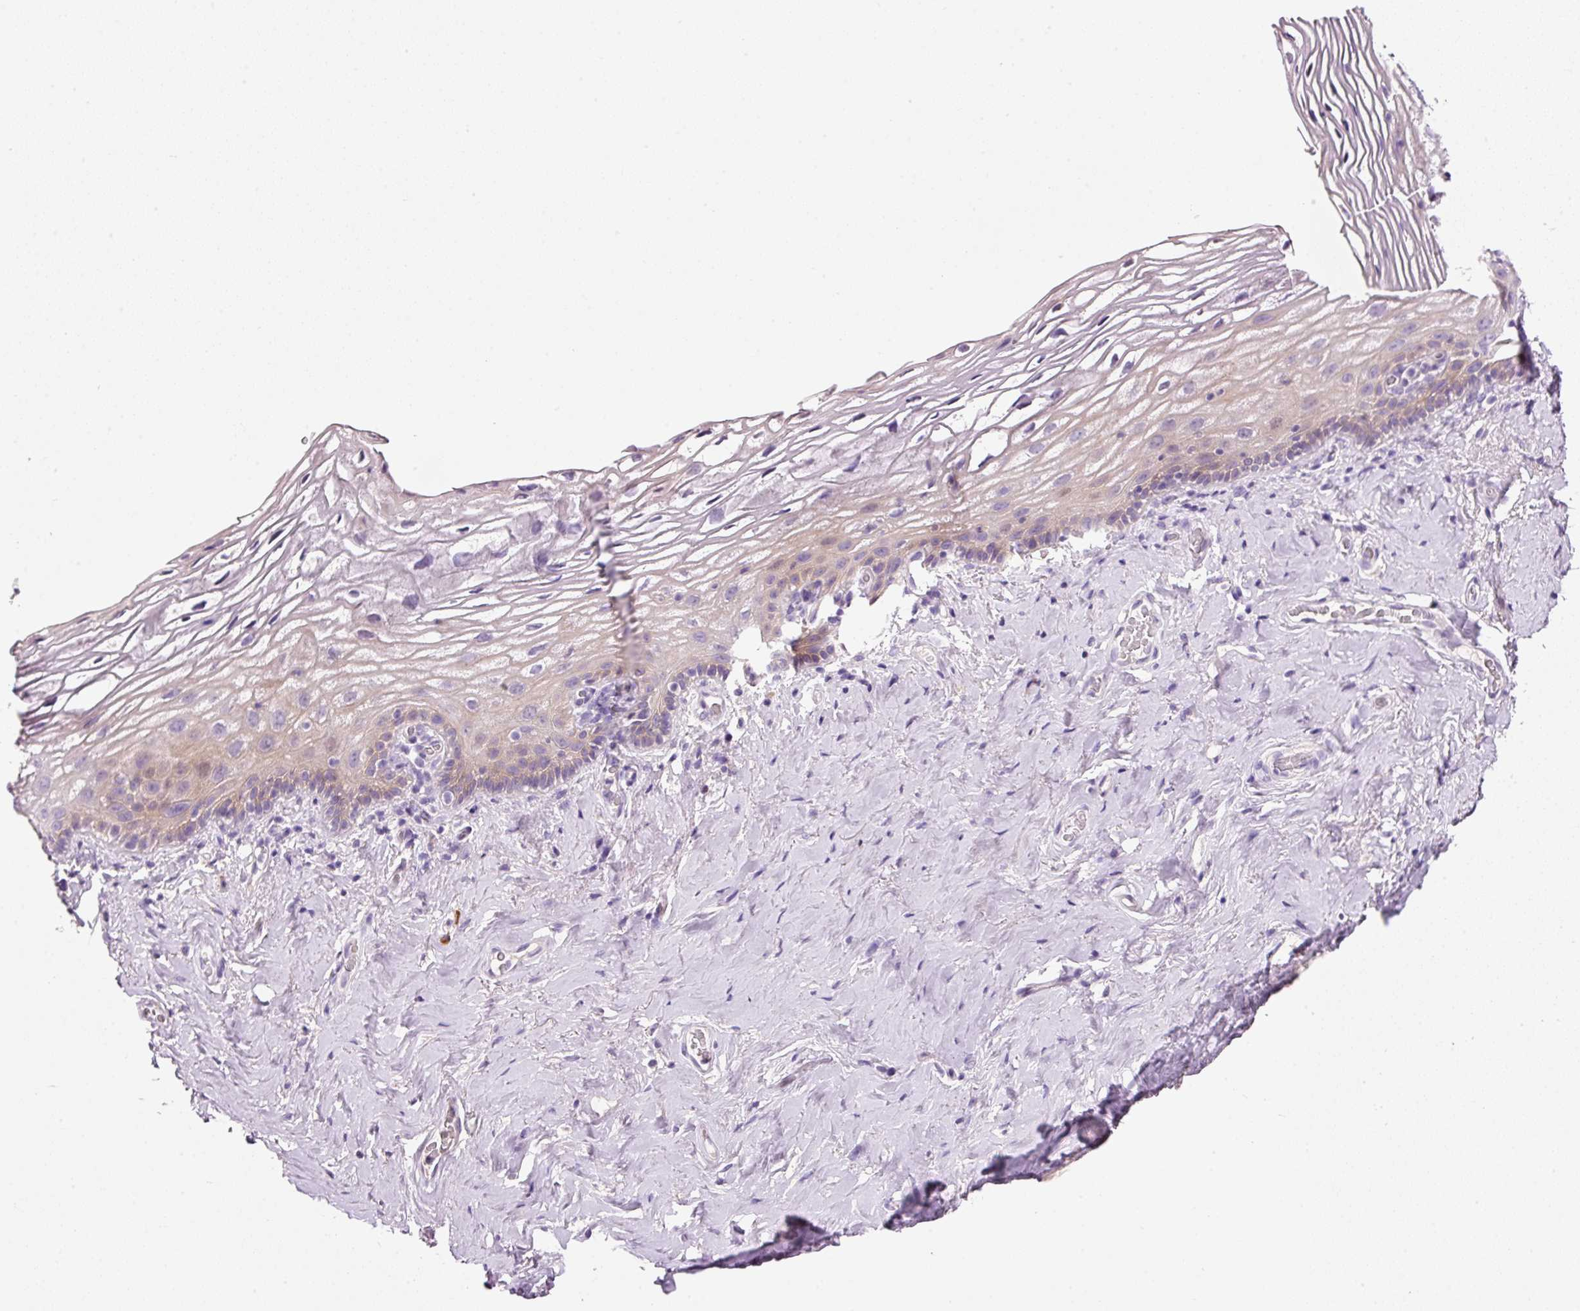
{"staining": {"intensity": "moderate", "quantity": "<25%", "location": "cytoplasmic/membranous"}, "tissue": "vagina", "cell_type": "Squamous epithelial cells", "image_type": "normal", "snomed": [{"axis": "morphology", "description": "Normal tissue, NOS"}, {"axis": "morphology", "description": "Adenocarcinoma, NOS"}, {"axis": "topography", "description": "Rectum"}, {"axis": "topography", "description": "Vagina"}, {"axis": "topography", "description": "Peripheral nerve tissue"}], "caption": "There is low levels of moderate cytoplasmic/membranous expression in squamous epithelial cells of benign vagina, as demonstrated by immunohistochemical staining (brown color).", "gene": "TENT5C", "patient": {"sex": "female", "age": 71}}